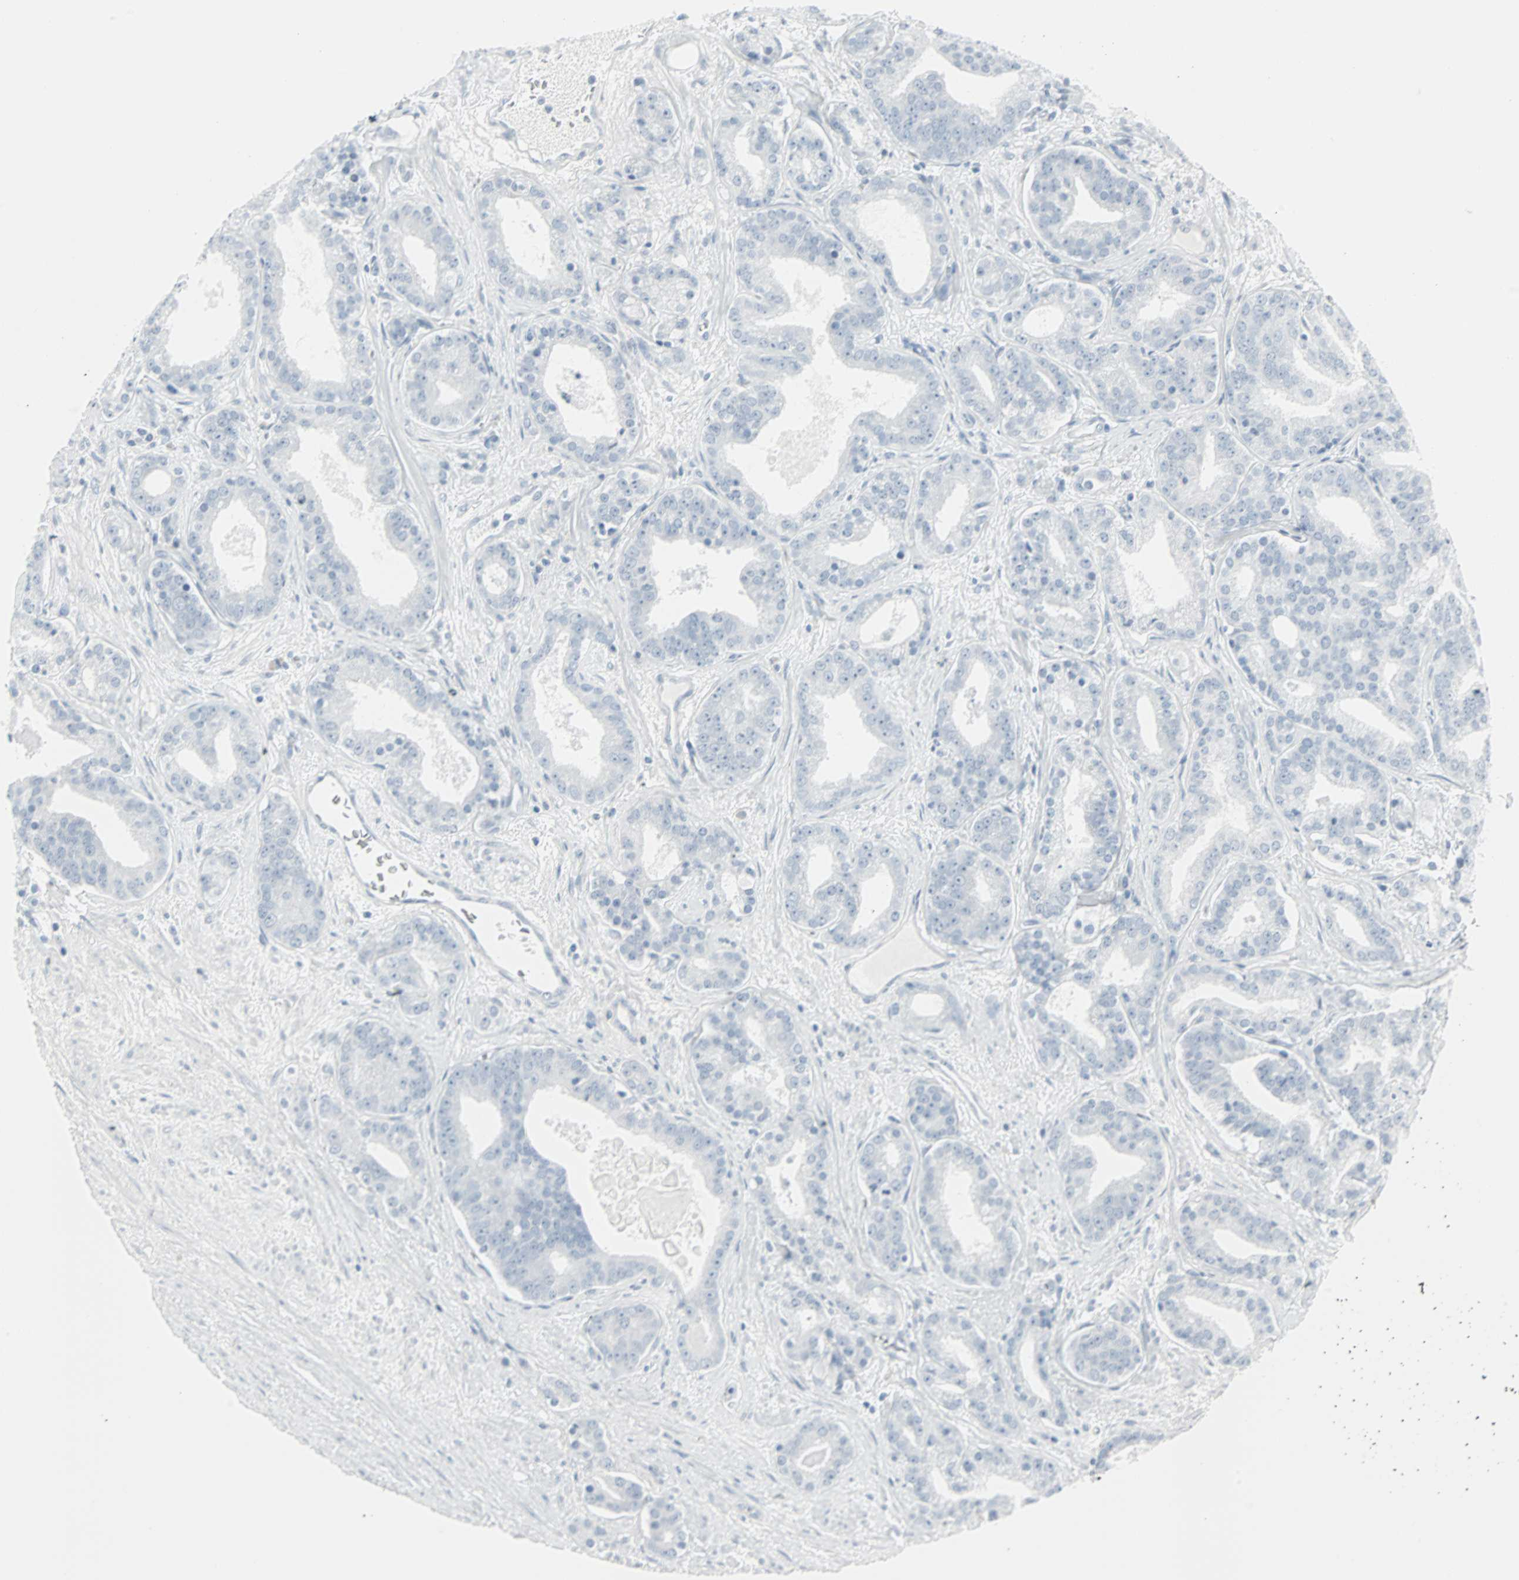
{"staining": {"intensity": "negative", "quantity": "none", "location": "none"}, "tissue": "prostate cancer", "cell_type": "Tumor cells", "image_type": "cancer", "snomed": [{"axis": "morphology", "description": "Adenocarcinoma, Low grade"}, {"axis": "topography", "description": "Prostate"}], "caption": "Immunohistochemical staining of adenocarcinoma (low-grade) (prostate) demonstrates no significant staining in tumor cells.", "gene": "LANCL3", "patient": {"sex": "male", "age": 63}}